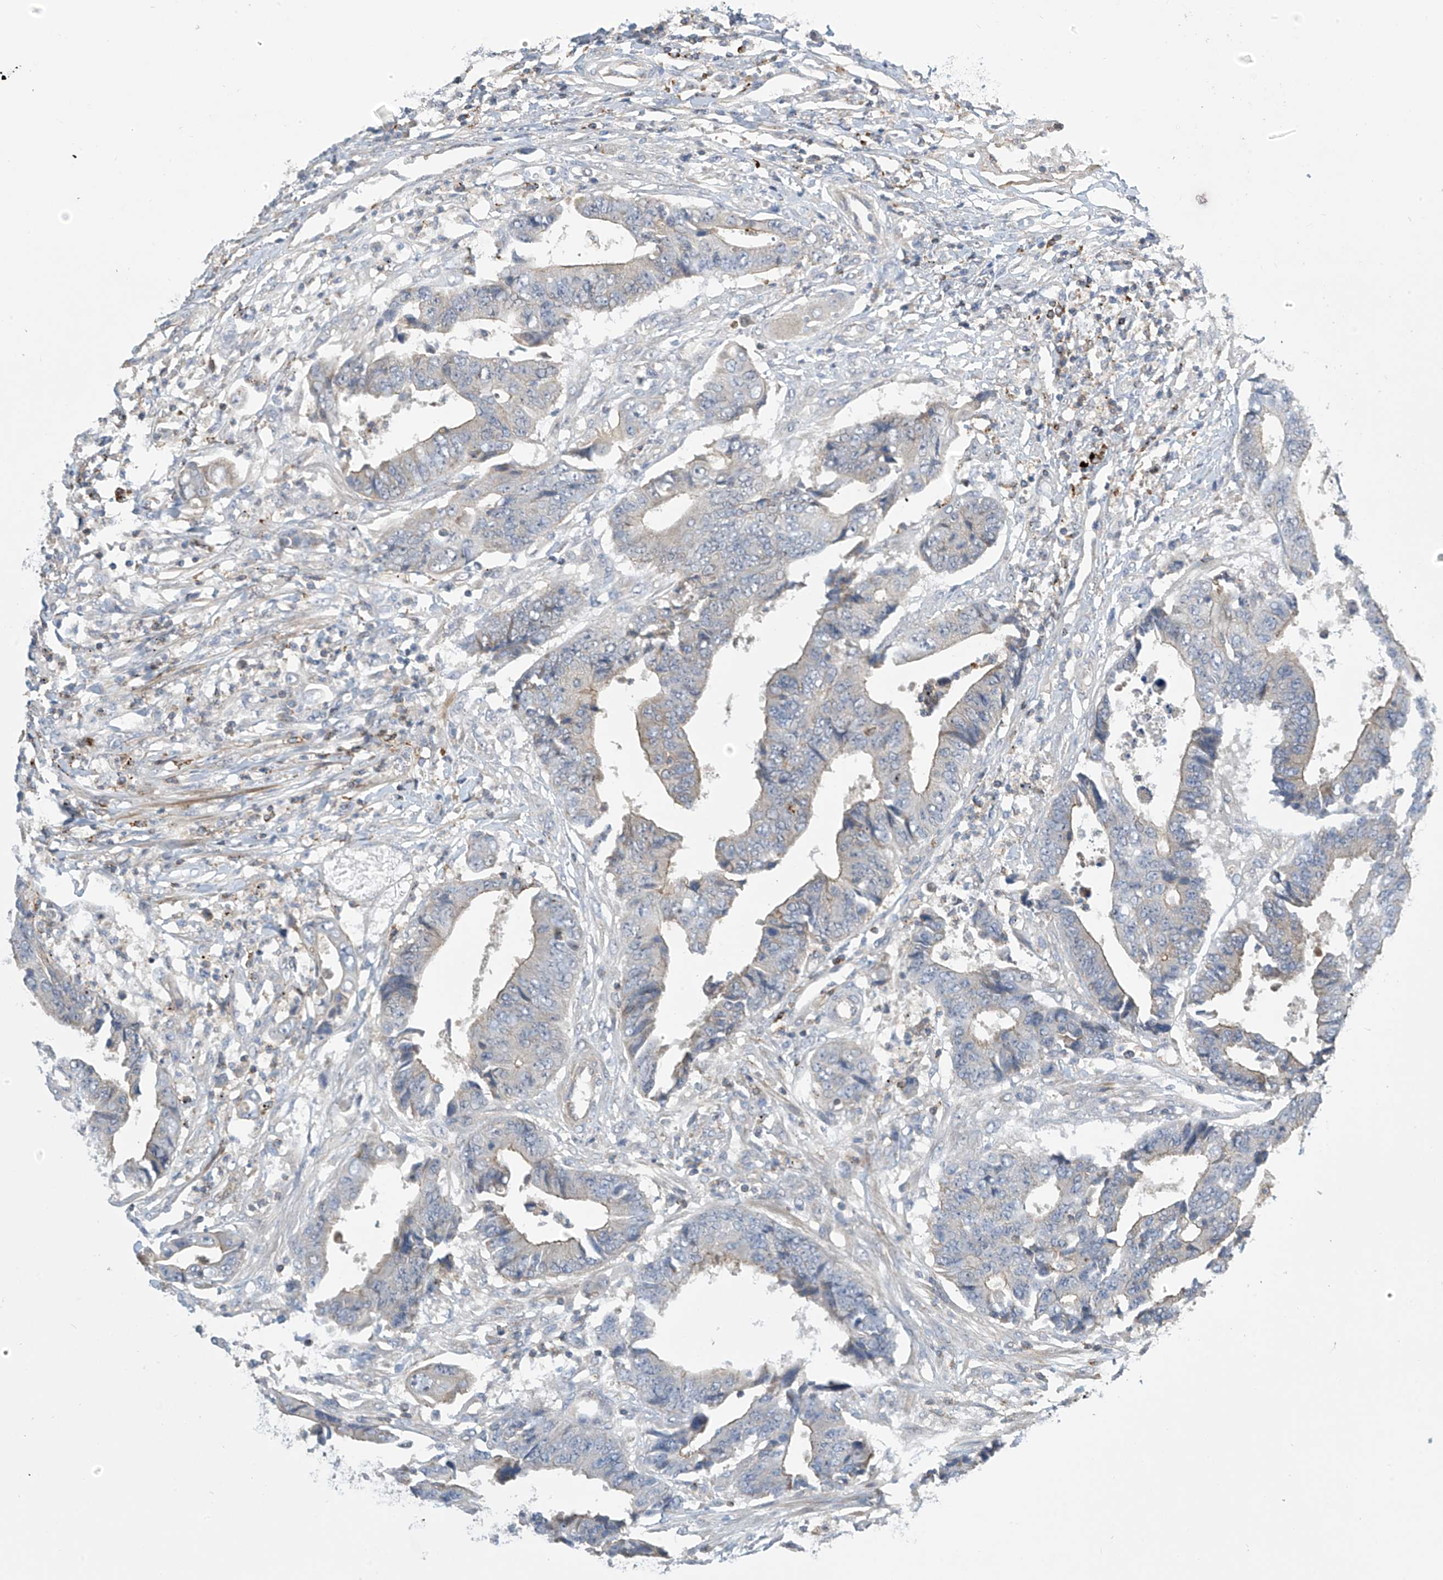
{"staining": {"intensity": "weak", "quantity": "25%-75%", "location": "cytoplasmic/membranous"}, "tissue": "colorectal cancer", "cell_type": "Tumor cells", "image_type": "cancer", "snomed": [{"axis": "morphology", "description": "Adenocarcinoma, NOS"}, {"axis": "topography", "description": "Rectum"}], "caption": "Immunohistochemistry of human adenocarcinoma (colorectal) exhibits low levels of weak cytoplasmic/membranous expression in approximately 25%-75% of tumor cells. Using DAB (3,3'-diaminobenzidine) (brown) and hematoxylin (blue) stains, captured at high magnification using brightfield microscopy.", "gene": "IBA57", "patient": {"sex": "male", "age": 84}}